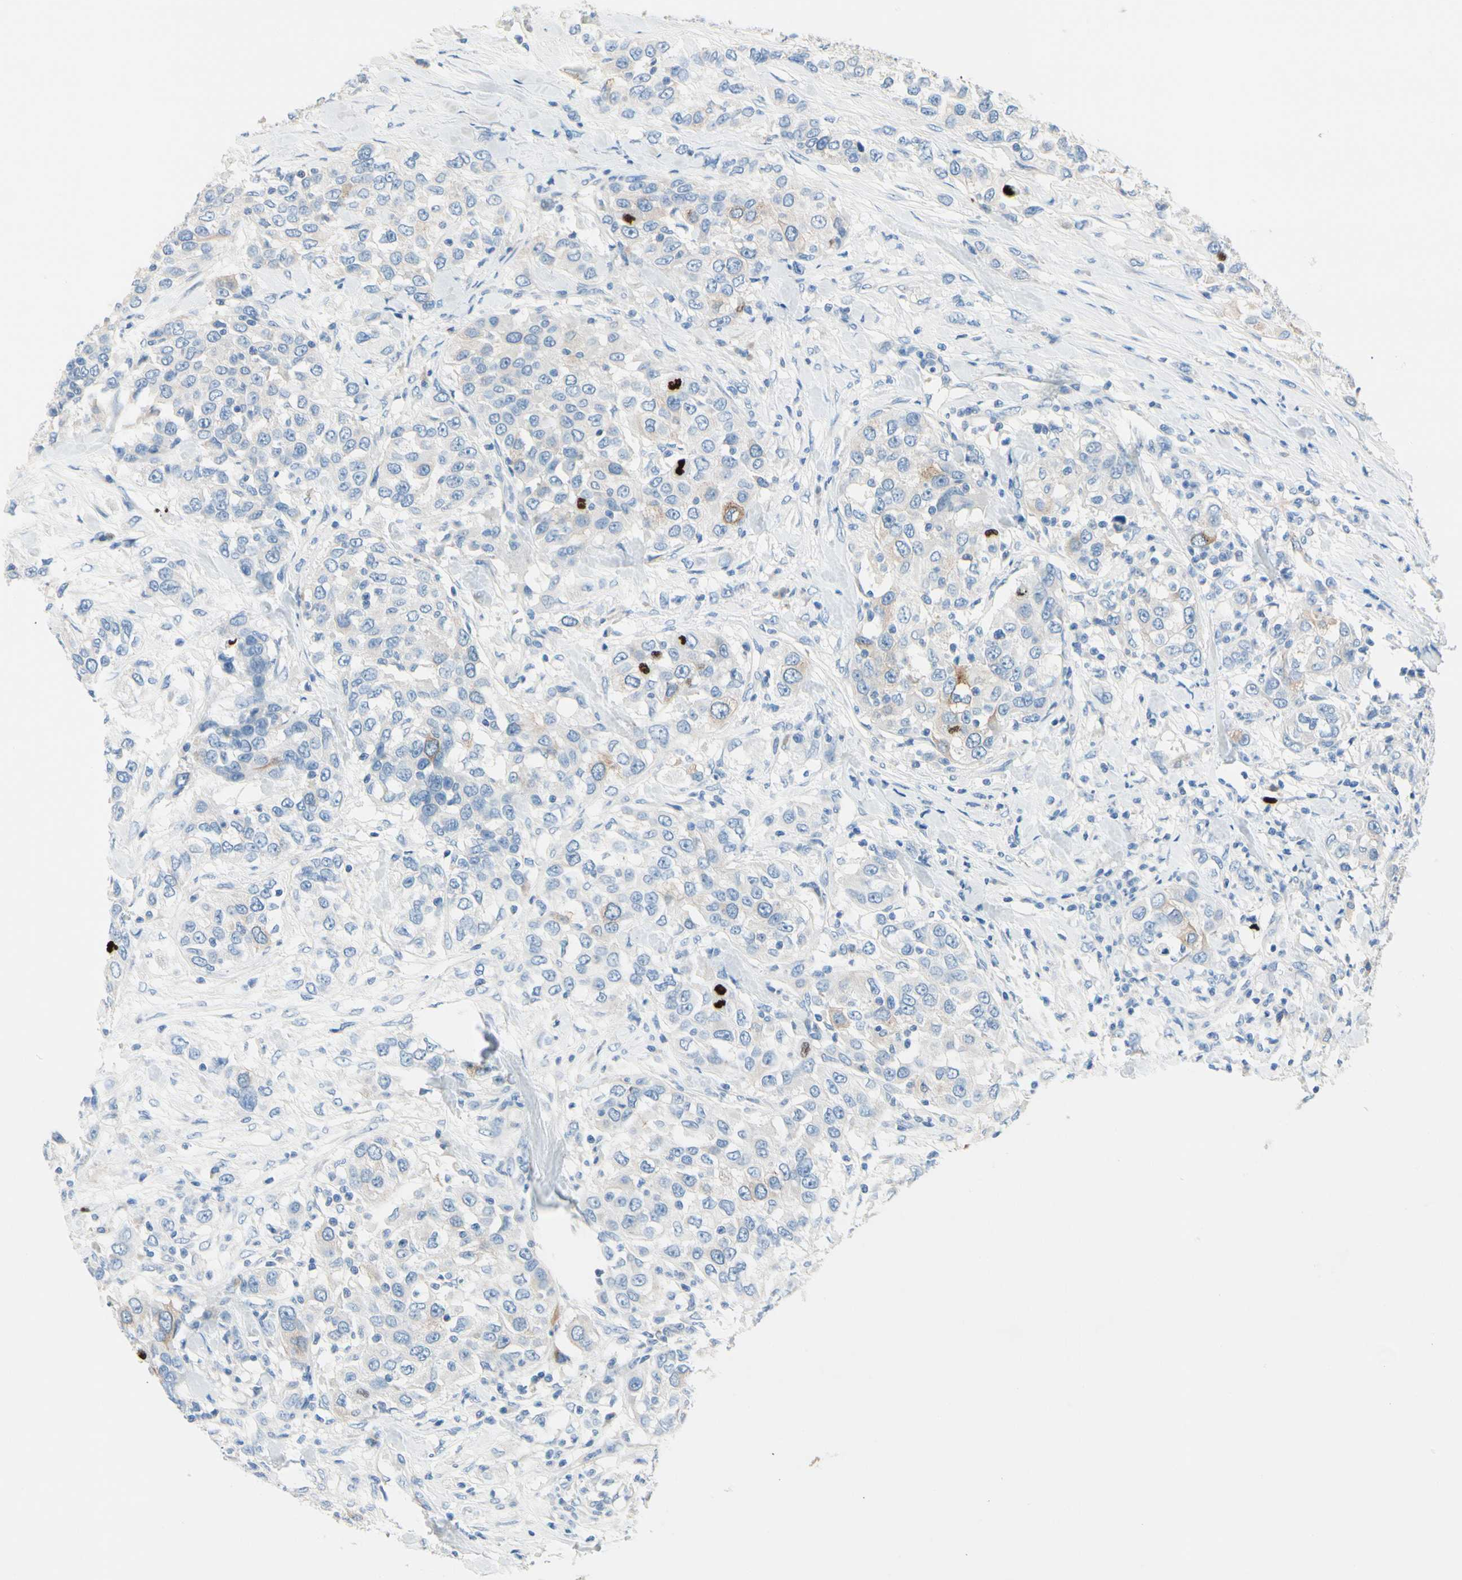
{"staining": {"intensity": "weak", "quantity": "<25%", "location": "cytoplasmic/membranous"}, "tissue": "urothelial cancer", "cell_type": "Tumor cells", "image_type": "cancer", "snomed": [{"axis": "morphology", "description": "Urothelial carcinoma, High grade"}, {"axis": "topography", "description": "Urinary bladder"}], "caption": "A high-resolution micrograph shows immunohistochemistry staining of urothelial cancer, which displays no significant positivity in tumor cells. The staining was performed using DAB to visualize the protein expression in brown, while the nuclei were stained in blue with hematoxylin (Magnification: 20x).", "gene": "CKAP2", "patient": {"sex": "female", "age": 80}}